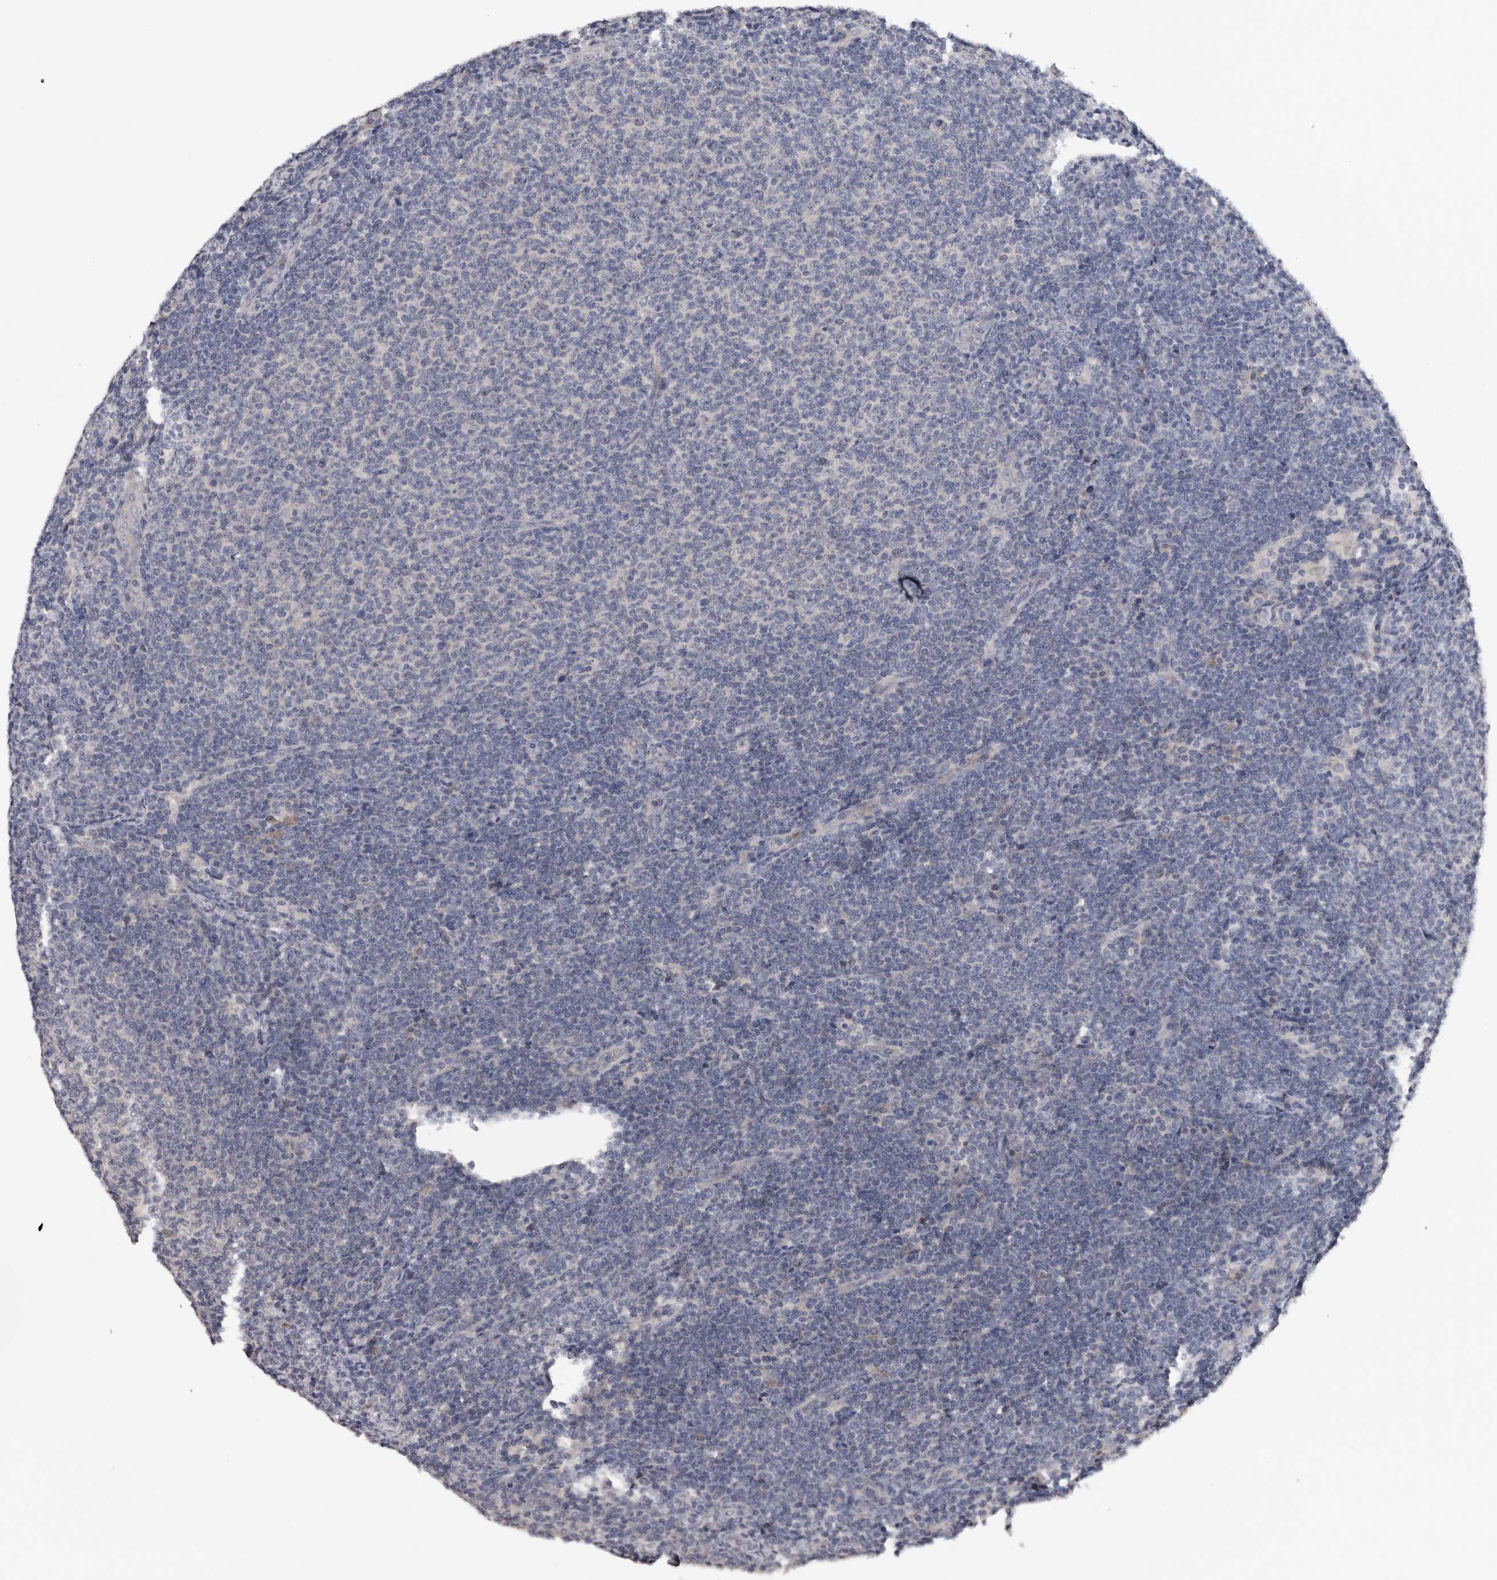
{"staining": {"intensity": "negative", "quantity": "none", "location": "none"}, "tissue": "lymphoma", "cell_type": "Tumor cells", "image_type": "cancer", "snomed": [{"axis": "morphology", "description": "Malignant lymphoma, non-Hodgkin's type, Low grade"}, {"axis": "topography", "description": "Lymph node"}], "caption": "Immunohistochemistry (IHC) of human malignant lymphoma, non-Hodgkin's type (low-grade) displays no positivity in tumor cells.", "gene": "KIF2B", "patient": {"sex": "male", "age": 66}}